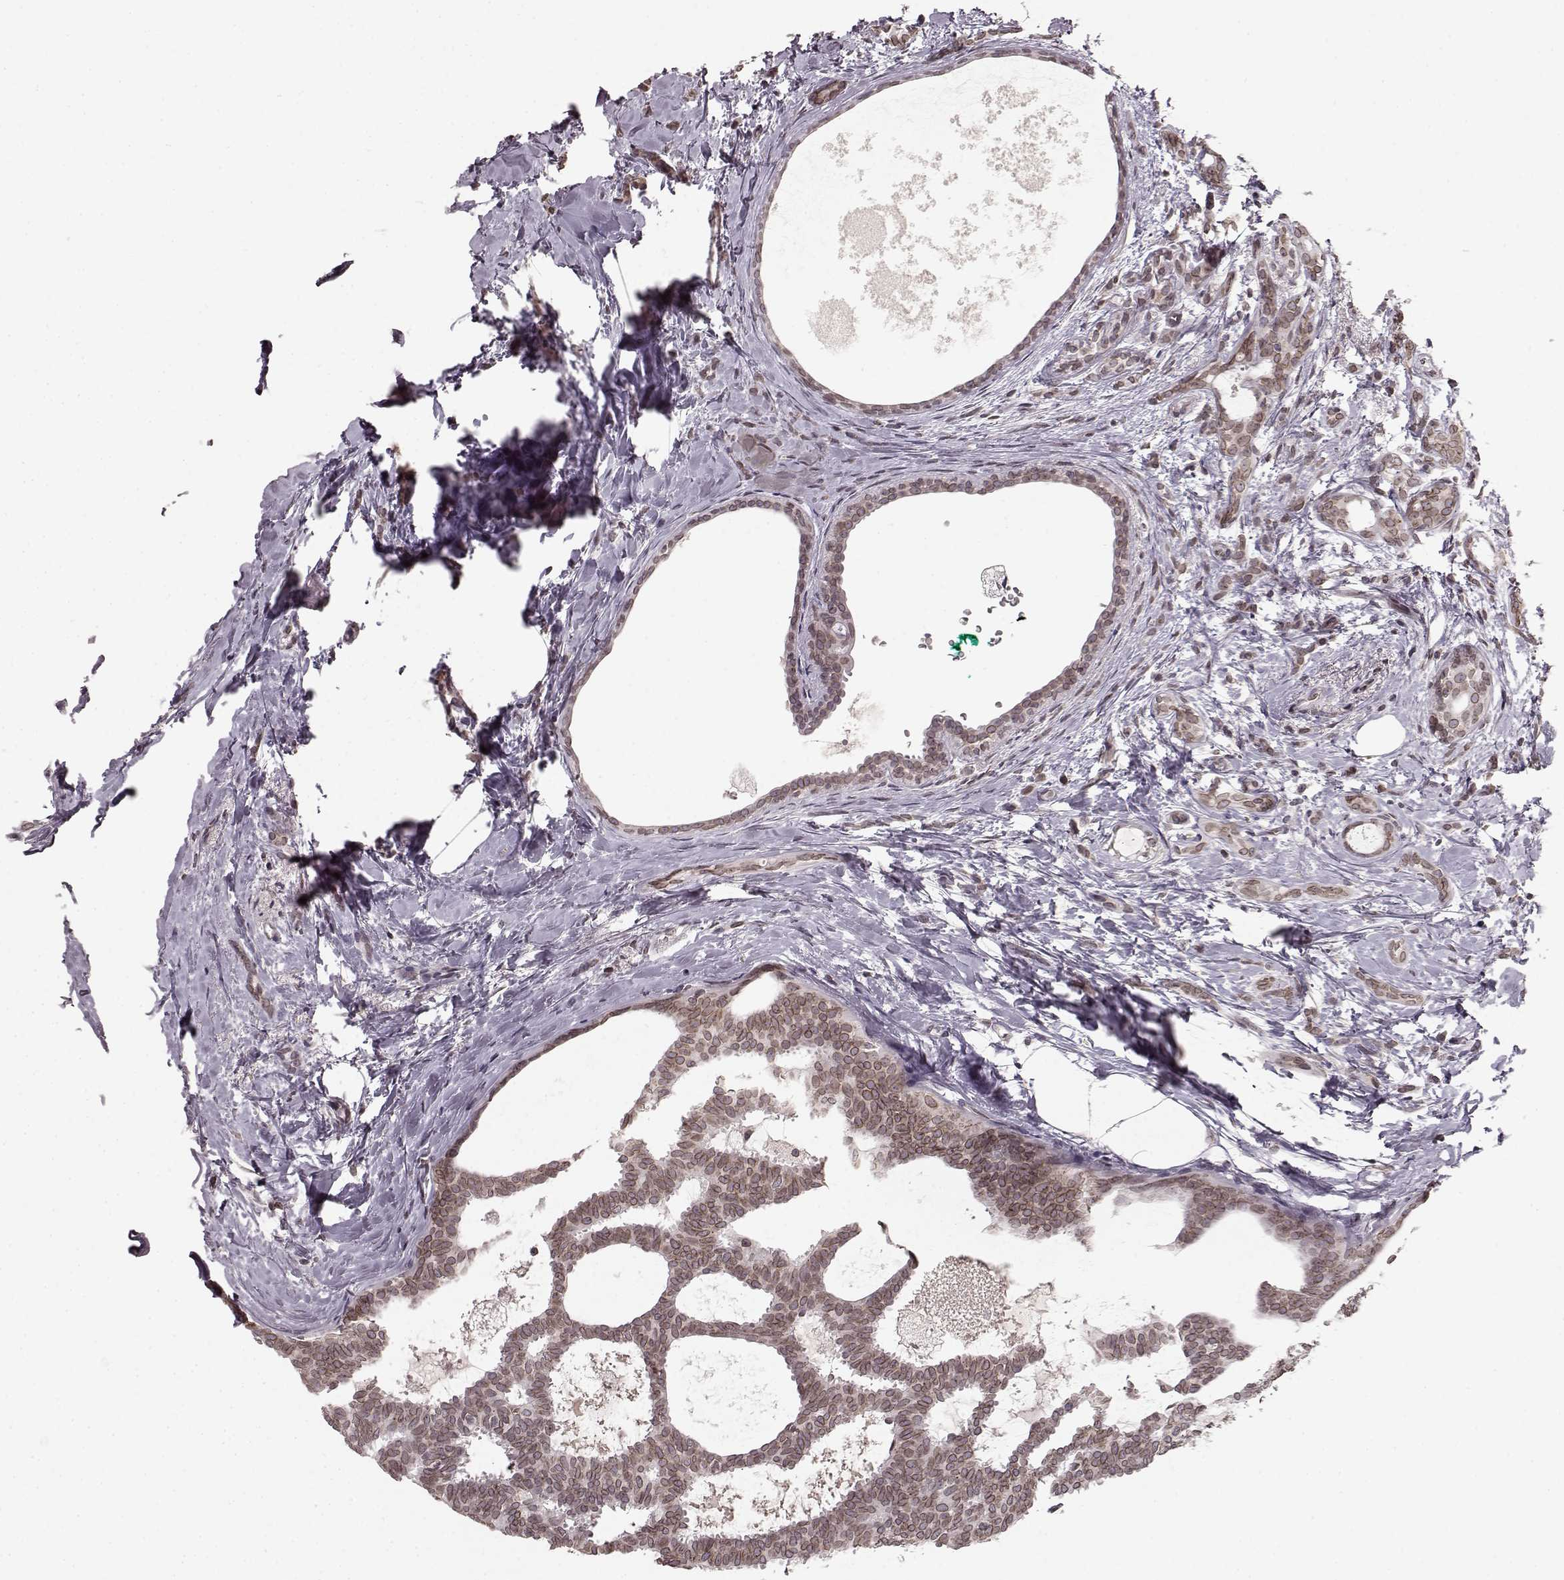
{"staining": {"intensity": "moderate", "quantity": ">75%", "location": "cytoplasmic/membranous,nuclear"}, "tissue": "breast cancer", "cell_type": "Tumor cells", "image_type": "cancer", "snomed": [{"axis": "morphology", "description": "Intraductal carcinoma, in situ"}, {"axis": "morphology", "description": "Duct carcinoma"}, {"axis": "morphology", "description": "Lobular carcinoma, in situ"}, {"axis": "topography", "description": "Breast"}], "caption": "IHC histopathology image of human breast infiltrating ductal carcinoma stained for a protein (brown), which demonstrates medium levels of moderate cytoplasmic/membranous and nuclear expression in approximately >75% of tumor cells.", "gene": "DCAF12", "patient": {"sex": "female", "age": 44}}